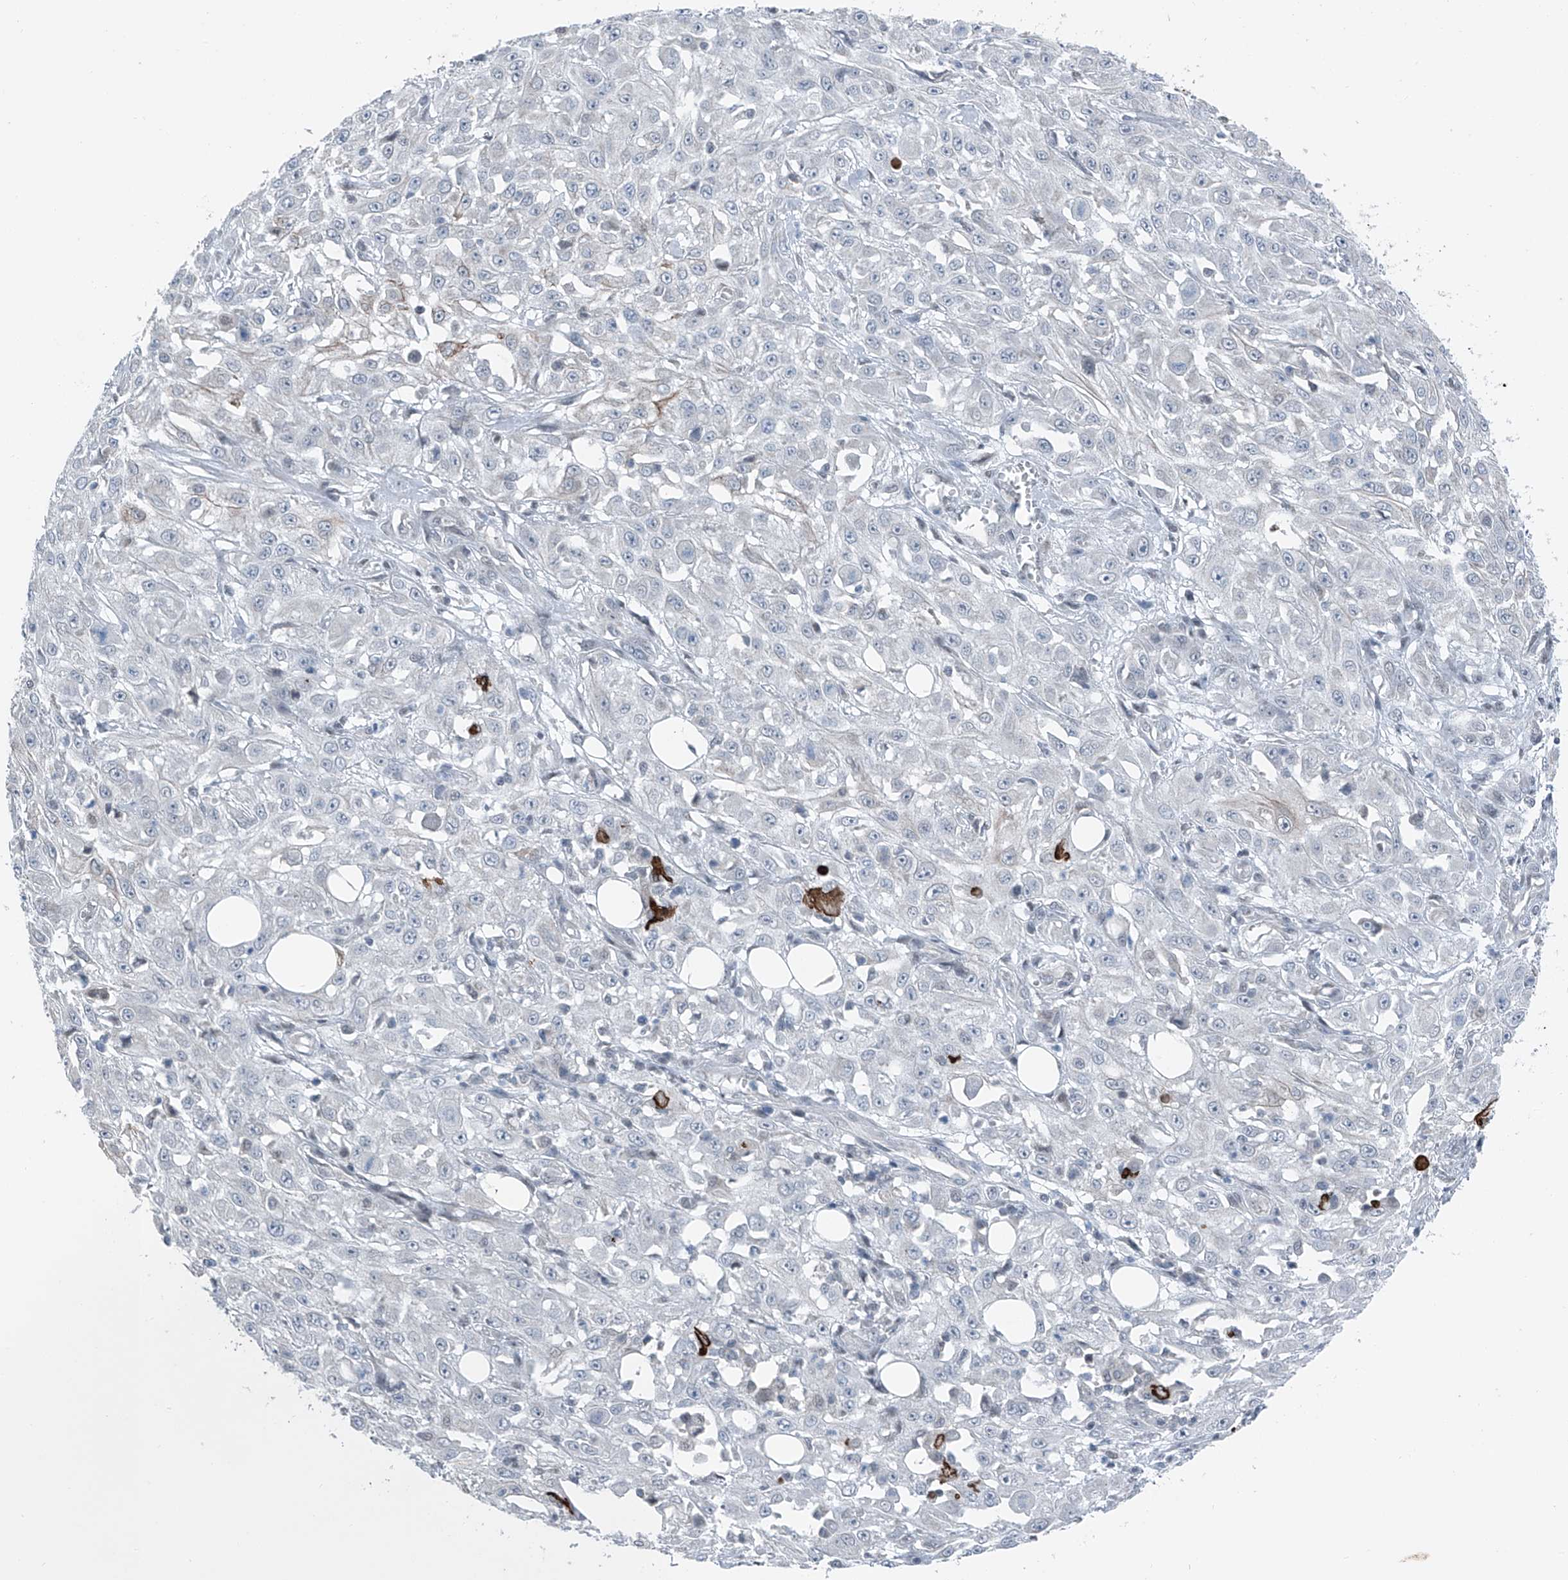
{"staining": {"intensity": "negative", "quantity": "none", "location": "none"}, "tissue": "skin cancer", "cell_type": "Tumor cells", "image_type": "cancer", "snomed": [{"axis": "morphology", "description": "Squamous cell carcinoma, NOS"}, {"axis": "morphology", "description": "Squamous cell carcinoma, metastatic, NOS"}, {"axis": "topography", "description": "Skin"}, {"axis": "topography", "description": "Lymph node"}], "caption": "Immunohistochemical staining of human skin cancer (metastatic squamous cell carcinoma) demonstrates no significant staining in tumor cells.", "gene": "DYRK1B", "patient": {"sex": "male", "age": 75}}